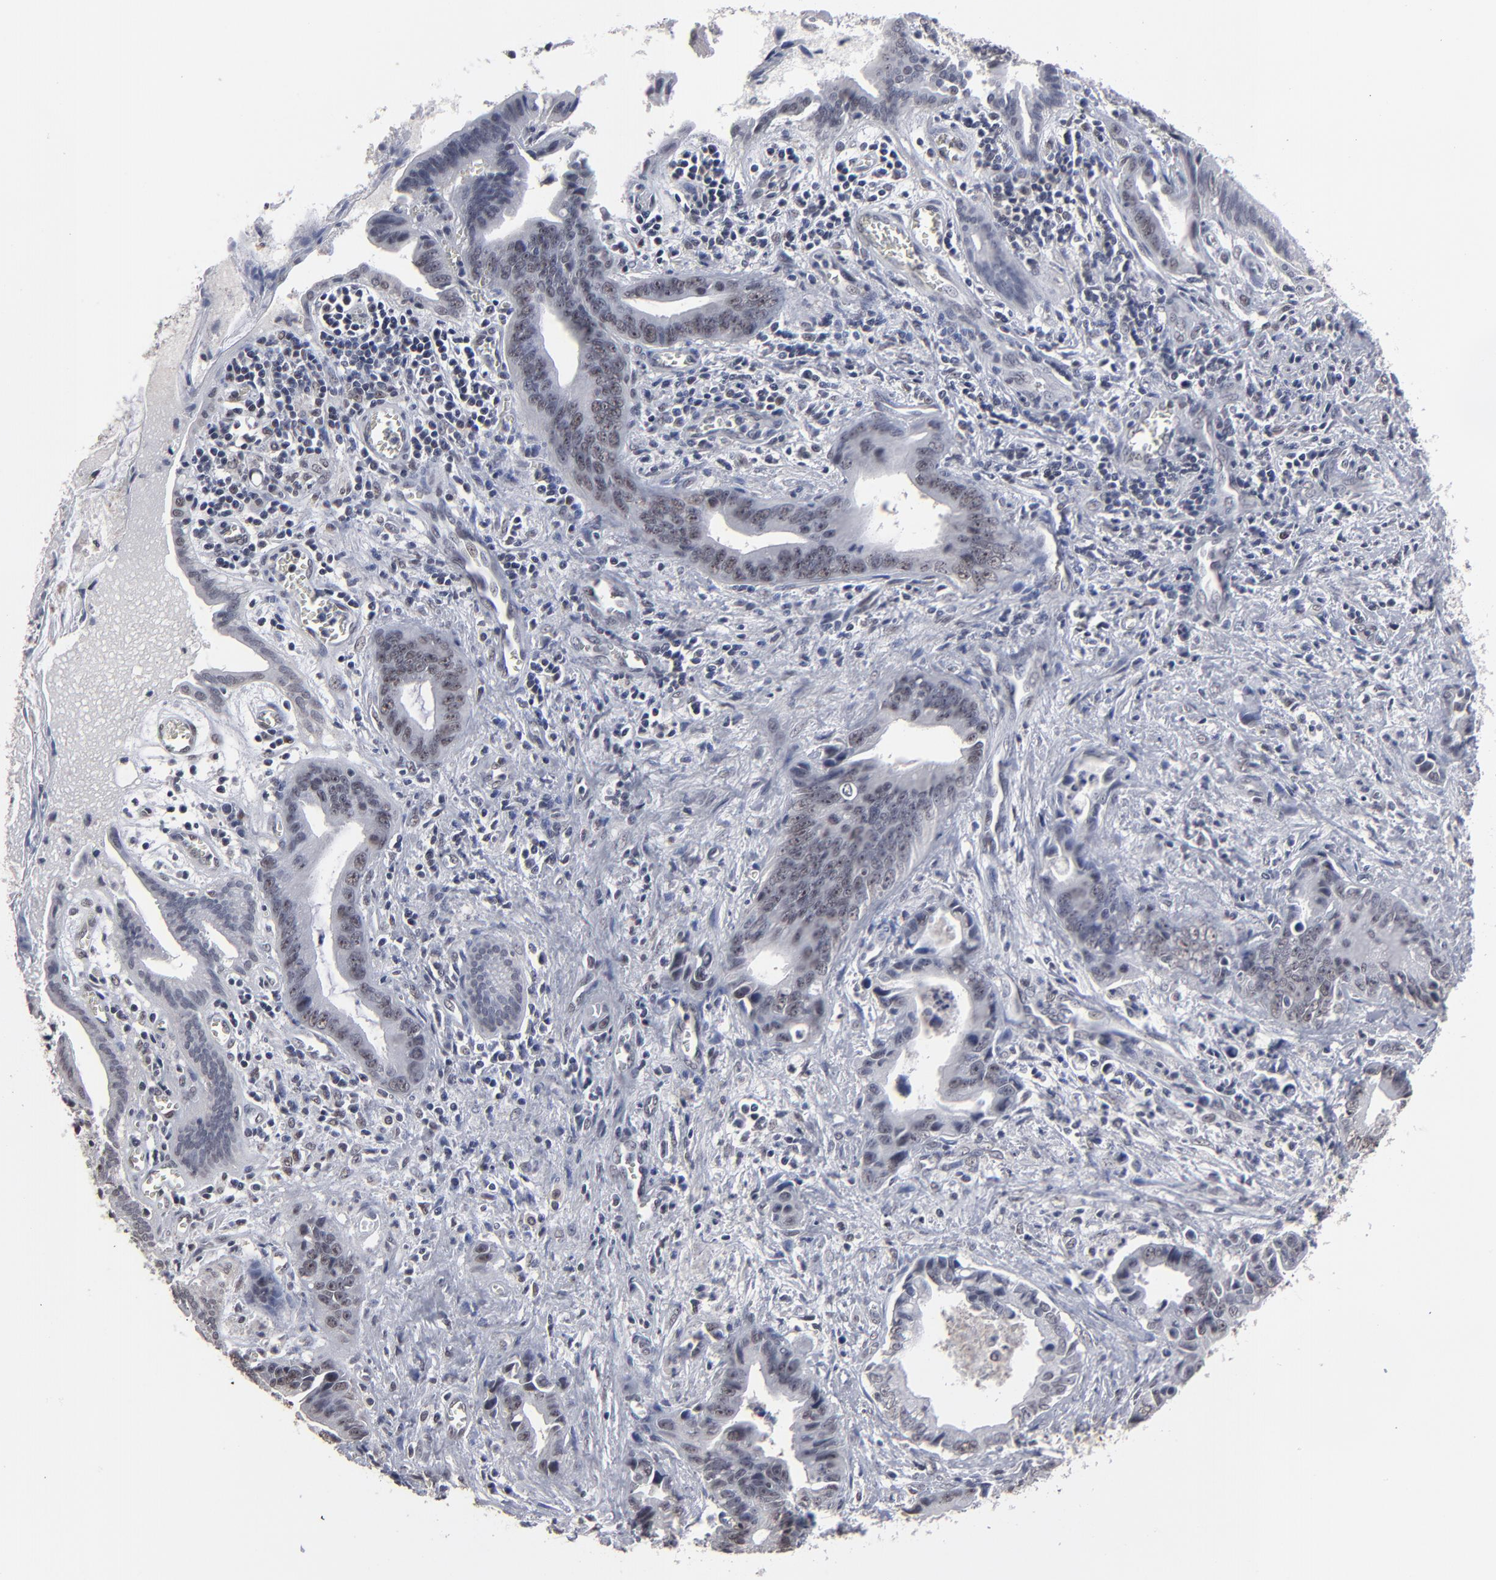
{"staining": {"intensity": "weak", "quantity": "25%-75%", "location": "nuclear"}, "tissue": "liver cancer", "cell_type": "Tumor cells", "image_type": "cancer", "snomed": [{"axis": "morphology", "description": "Cholangiocarcinoma"}, {"axis": "topography", "description": "Liver"}], "caption": "Immunohistochemistry of human liver cancer displays low levels of weak nuclear staining in approximately 25%-75% of tumor cells.", "gene": "SSRP1", "patient": {"sex": "female", "age": 55}}